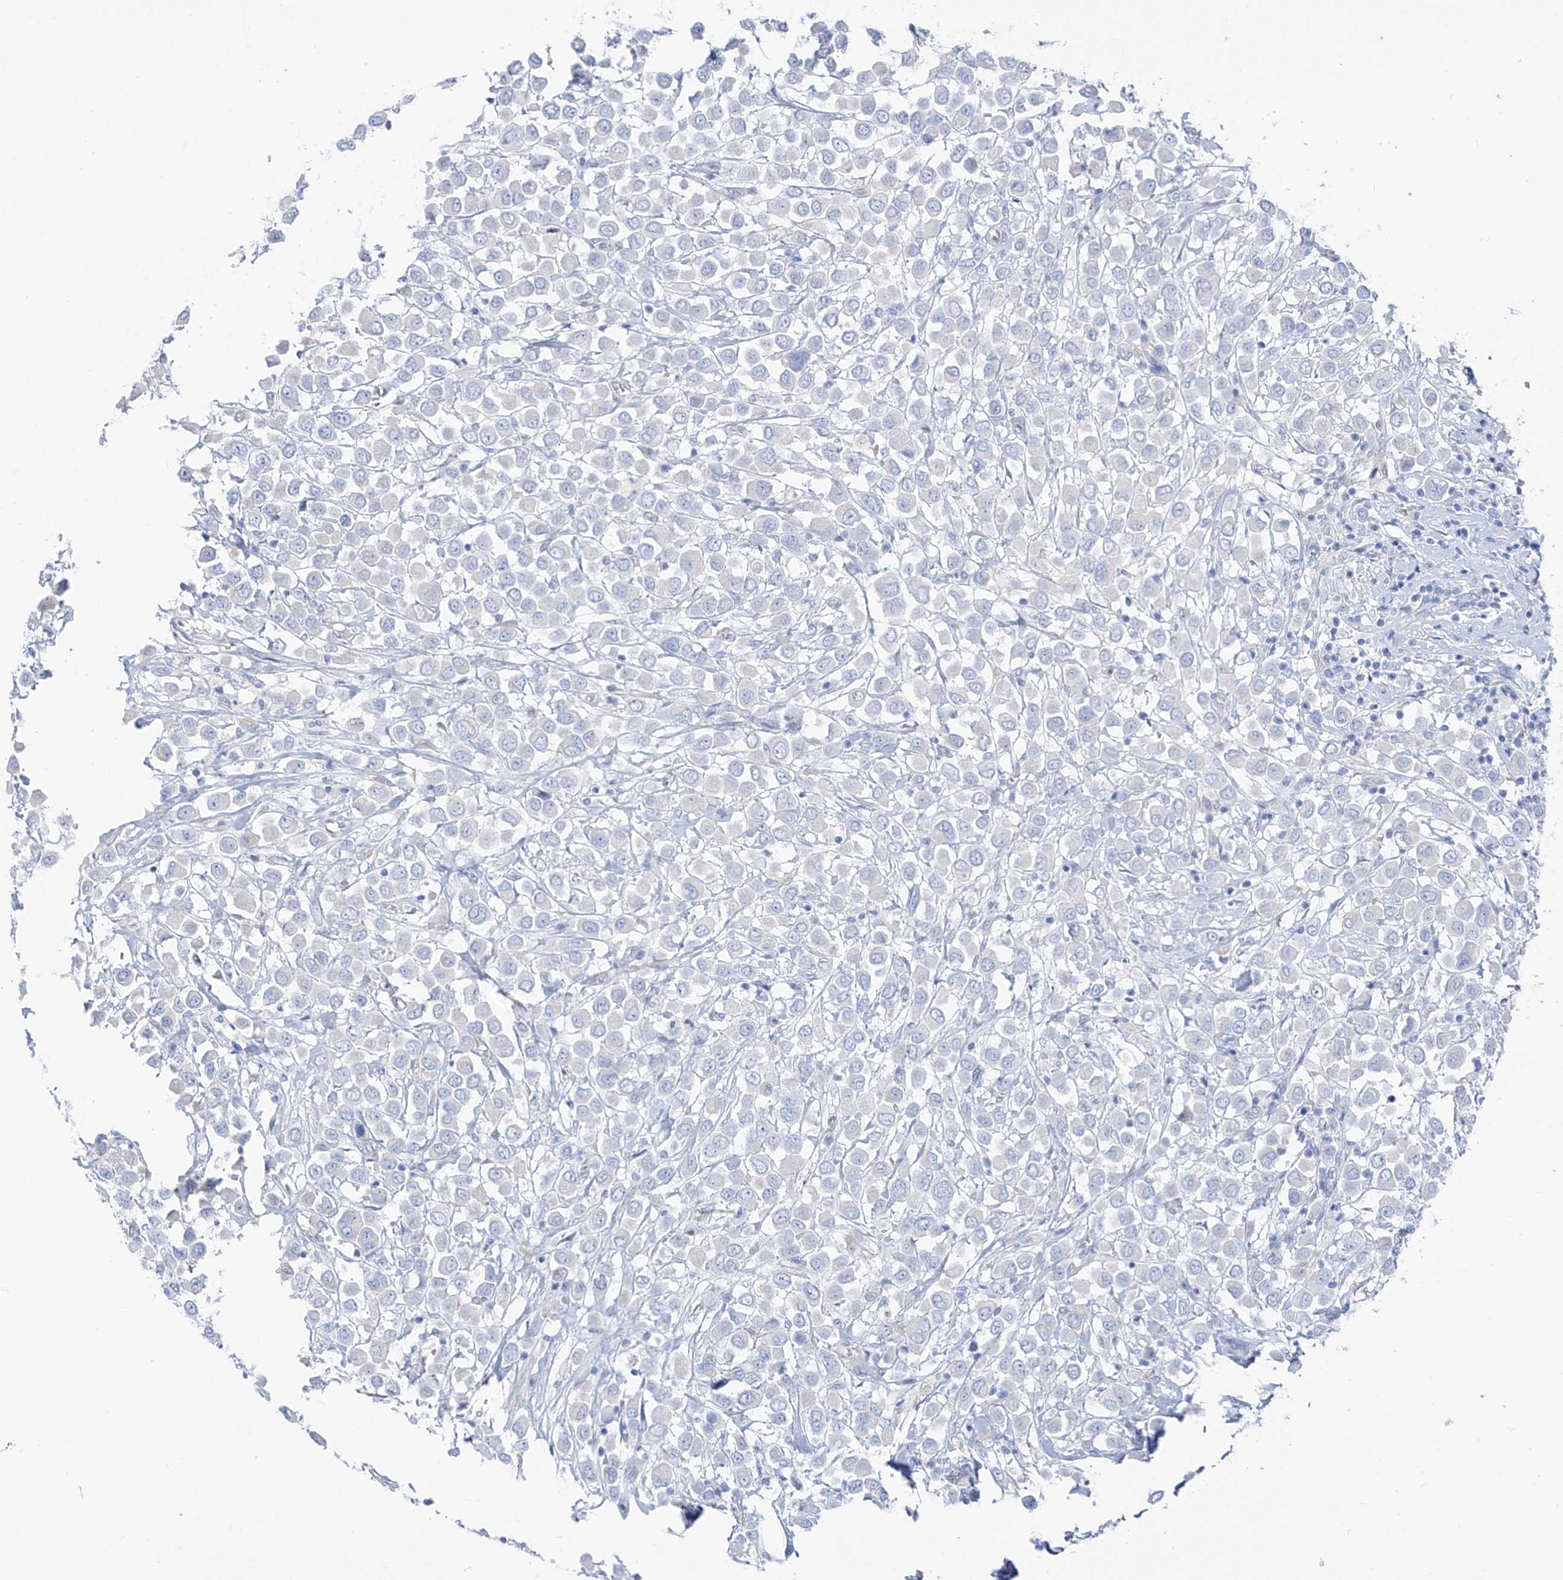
{"staining": {"intensity": "negative", "quantity": "none", "location": "none"}, "tissue": "breast cancer", "cell_type": "Tumor cells", "image_type": "cancer", "snomed": [{"axis": "morphology", "description": "Duct carcinoma"}, {"axis": "topography", "description": "Breast"}], "caption": "DAB immunohistochemical staining of human breast cancer (infiltrating ductal carcinoma) reveals no significant staining in tumor cells.", "gene": "RCN2", "patient": {"sex": "female", "age": 61}}